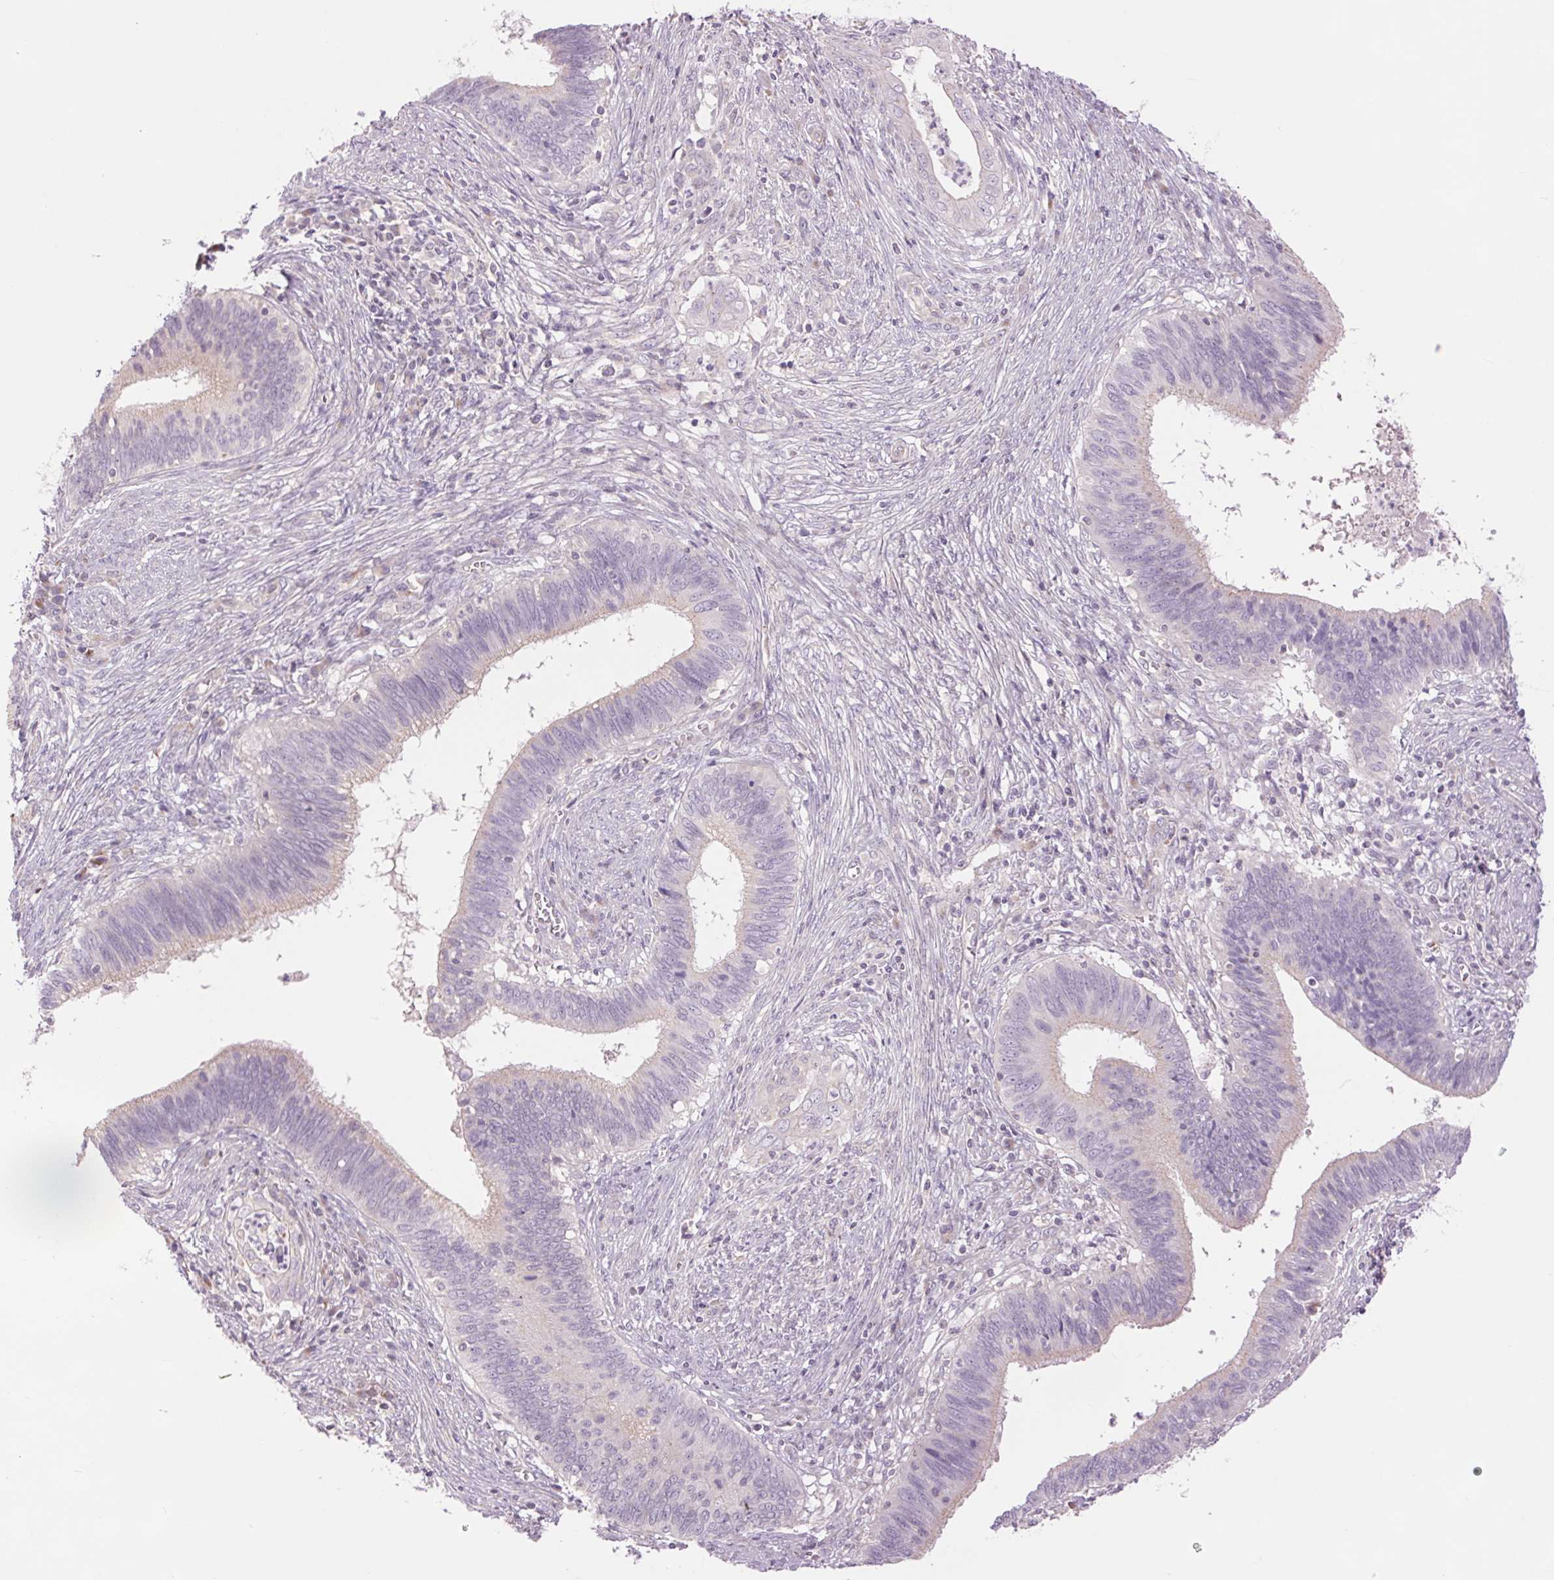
{"staining": {"intensity": "negative", "quantity": "none", "location": "none"}, "tissue": "cervical cancer", "cell_type": "Tumor cells", "image_type": "cancer", "snomed": [{"axis": "morphology", "description": "Adenocarcinoma, NOS"}, {"axis": "topography", "description": "Cervix"}], "caption": "Immunohistochemical staining of cervical cancer (adenocarcinoma) shows no significant expression in tumor cells. (Immunohistochemistry, brightfield microscopy, high magnification).", "gene": "CTNNA3", "patient": {"sex": "female", "age": 42}}